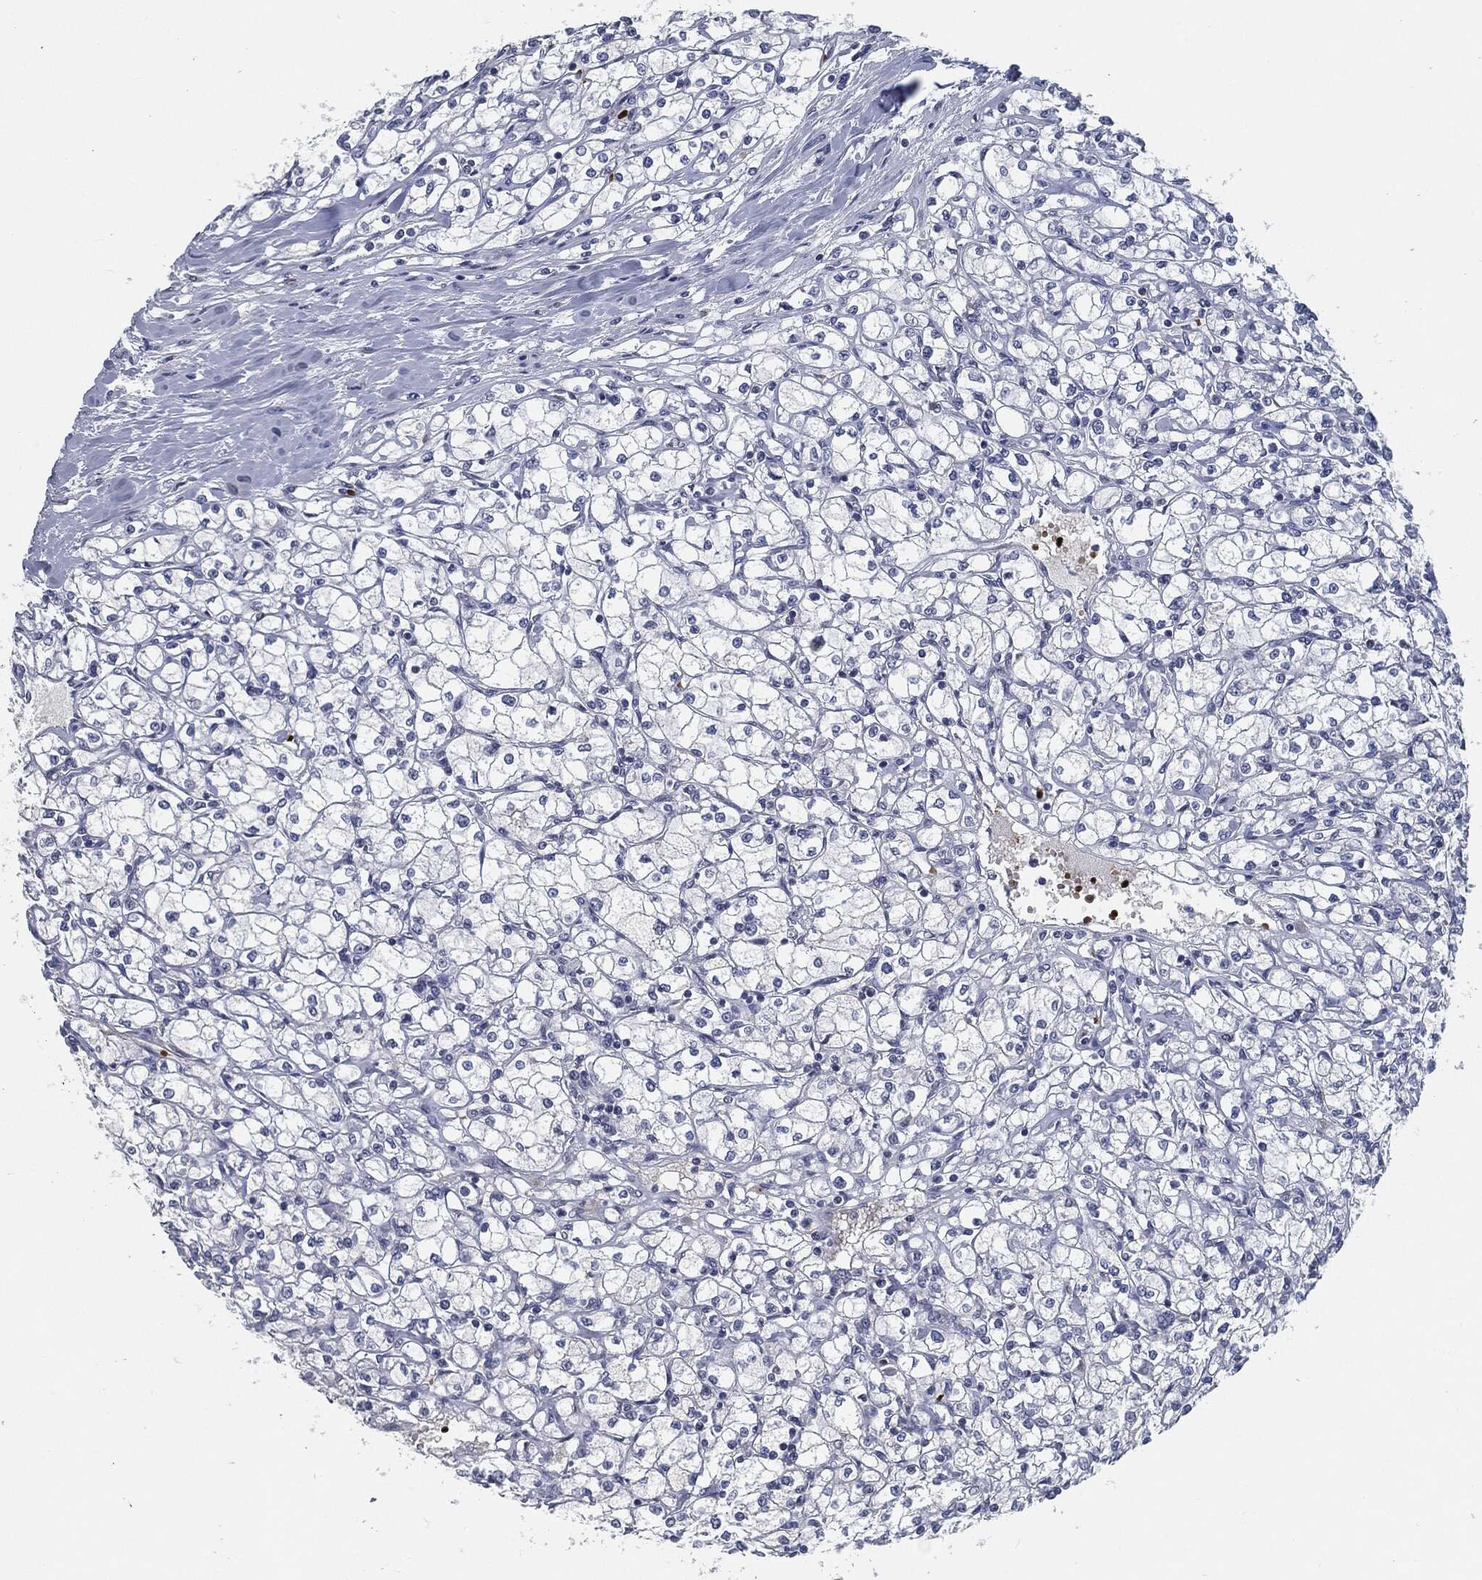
{"staining": {"intensity": "negative", "quantity": "none", "location": "none"}, "tissue": "renal cancer", "cell_type": "Tumor cells", "image_type": "cancer", "snomed": [{"axis": "morphology", "description": "Adenocarcinoma, NOS"}, {"axis": "topography", "description": "Kidney"}], "caption": "A photomicrograph of renal cancer stained for a protein exhibits no brown staining in tumor cells. (DAB immunohistochemistry (IHC) visualized using brightfield microscopy, high magnification).", "gene": "ANXA1", "patient": {"sex": "male", "age": 67}}